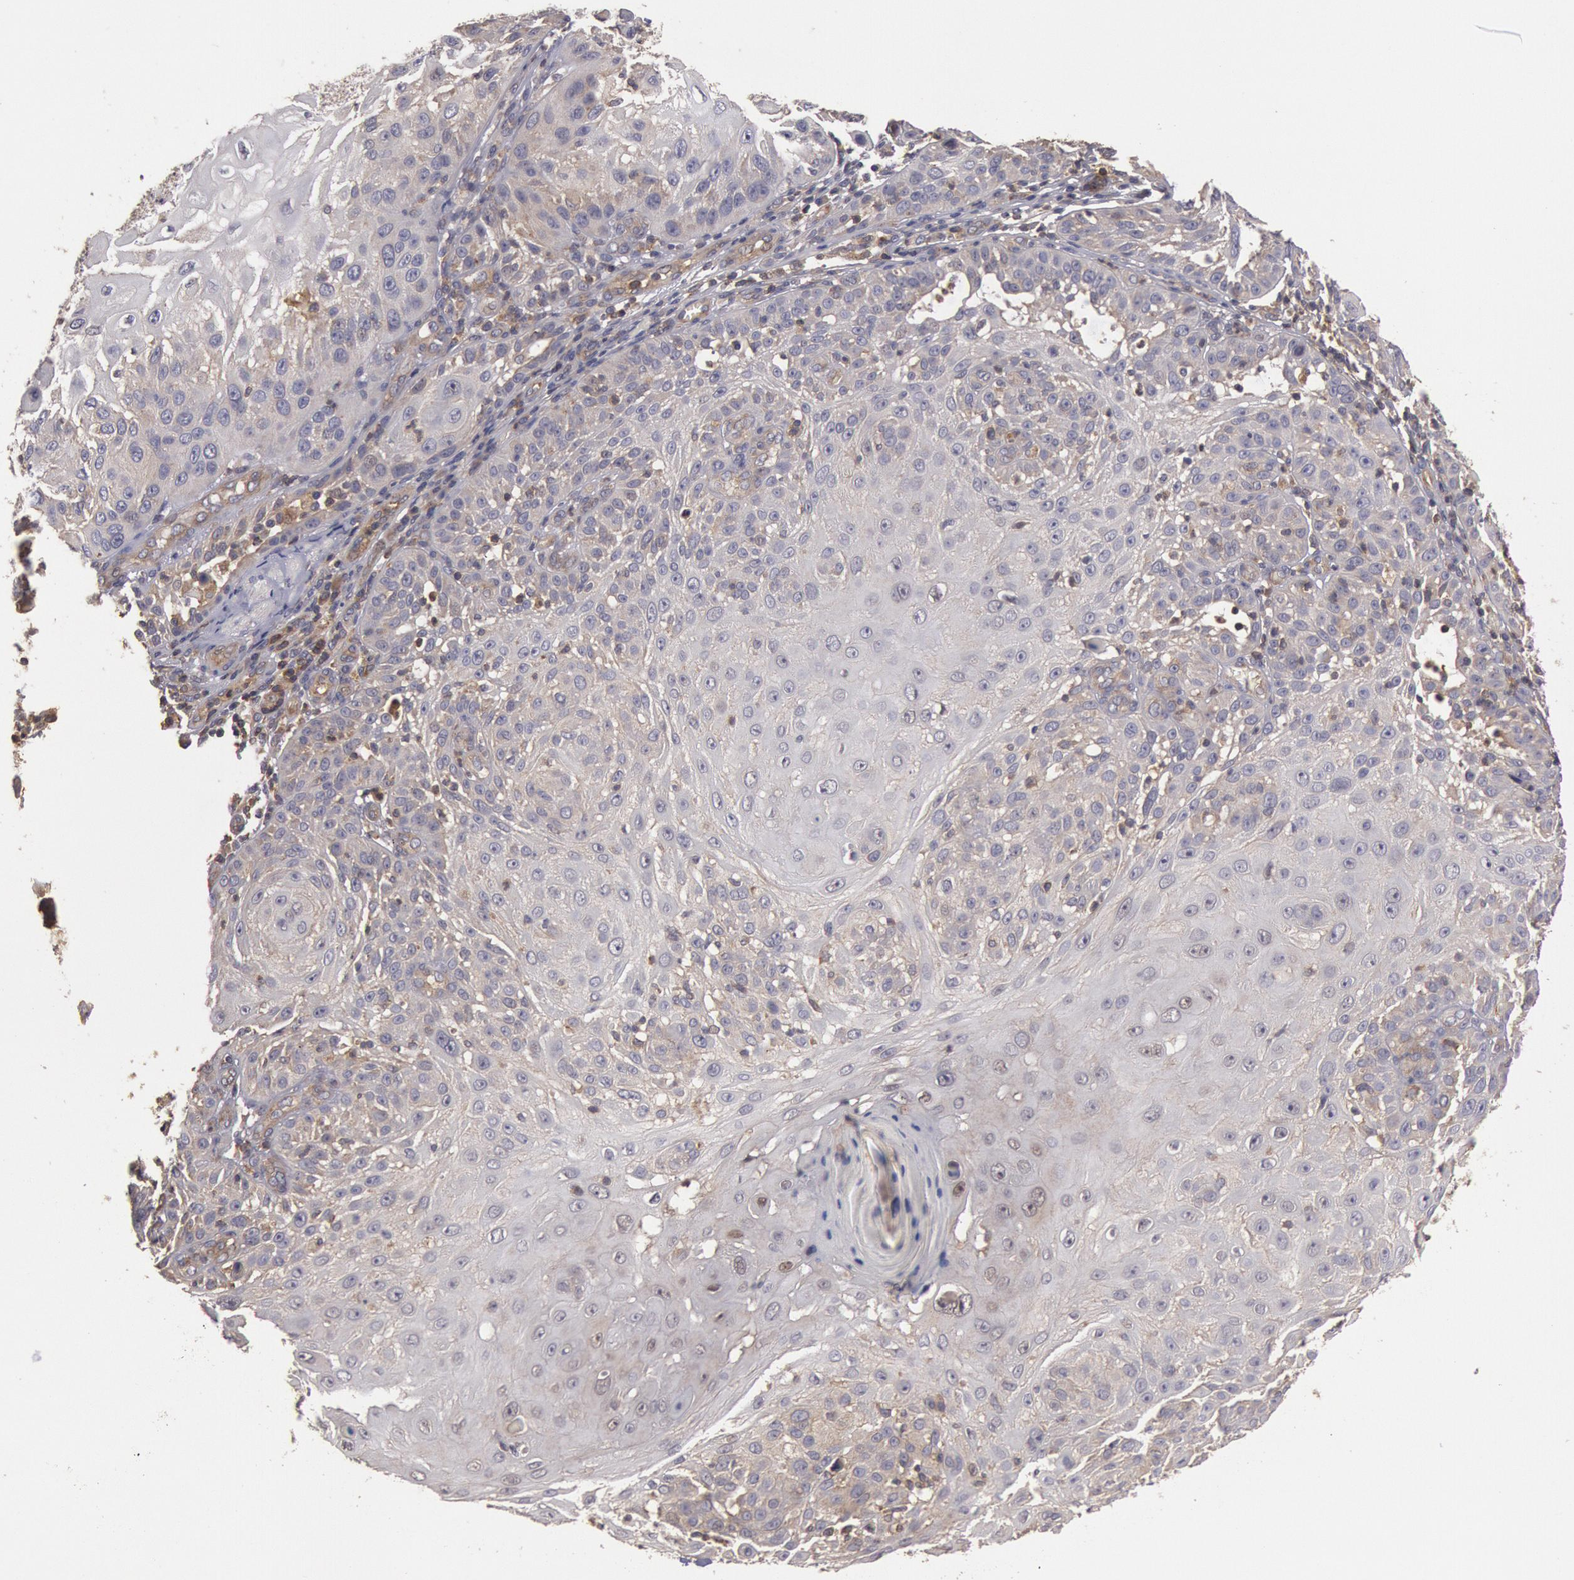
{"staining": {"intensity": "negative", "quantity": "none", "location": "none"}, "tissue": "skin cancer", "cell_type": "Tumor cells", "image_type": "cancer", "snomed": [{"axis": "morphology", "description": "Squamous cell carcinoma, NOS"}, {"axis": "topography", "description": "Skin"}], "caption": "Image shows no protein positivity in tumor cells of skin squamous cell carcinoma tissue. (Stains: DAB (3,3'-diaminobenzidine) immunohistochemistry with hematoxylin counter stain, Microscopy: brightfield microscopy at high magnification).", "gene": "PIK3R1", "patient": {"sex": "female", "age": 89}}